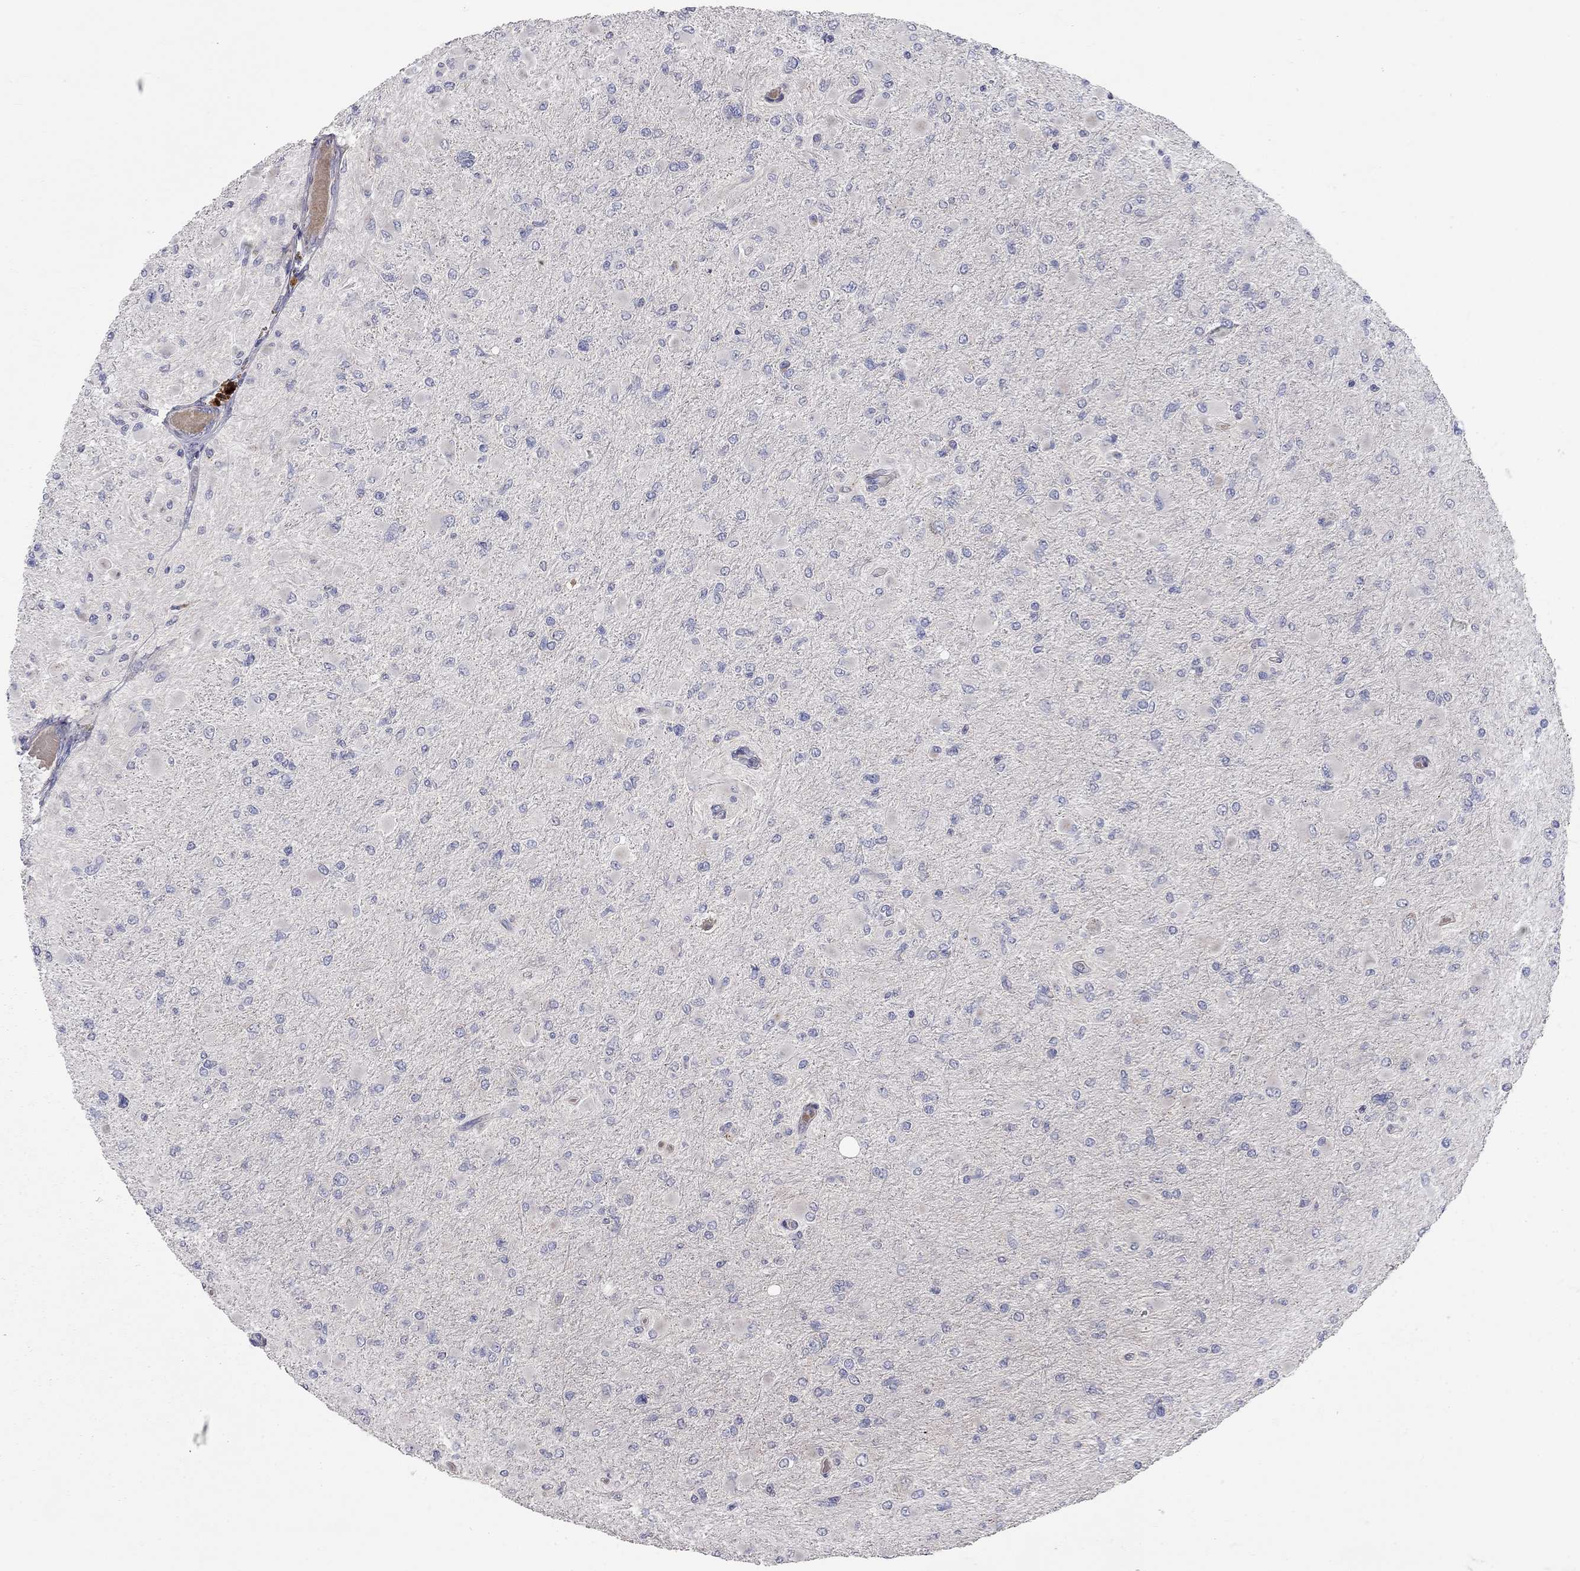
{"staining": {"intensity": "negative", "quantity": "none", "location": "none"}, "tissue": "glioma", "cell_type": "Tumor cells", "image_type": "cancer", "snomed": [{"axis": "morphology", "description": "Glioma, malignant, High grade"}, {"axis": "topography", "description": "Cerebral cortex"}], "caption": "This is an immunohistochemistry (IHC) photomicrograph of human high-grade glioma (malignant). There is no staining in tumor cells.", "gene": "KANSL1L", "patient": {"sex": "female", "age": 36}}